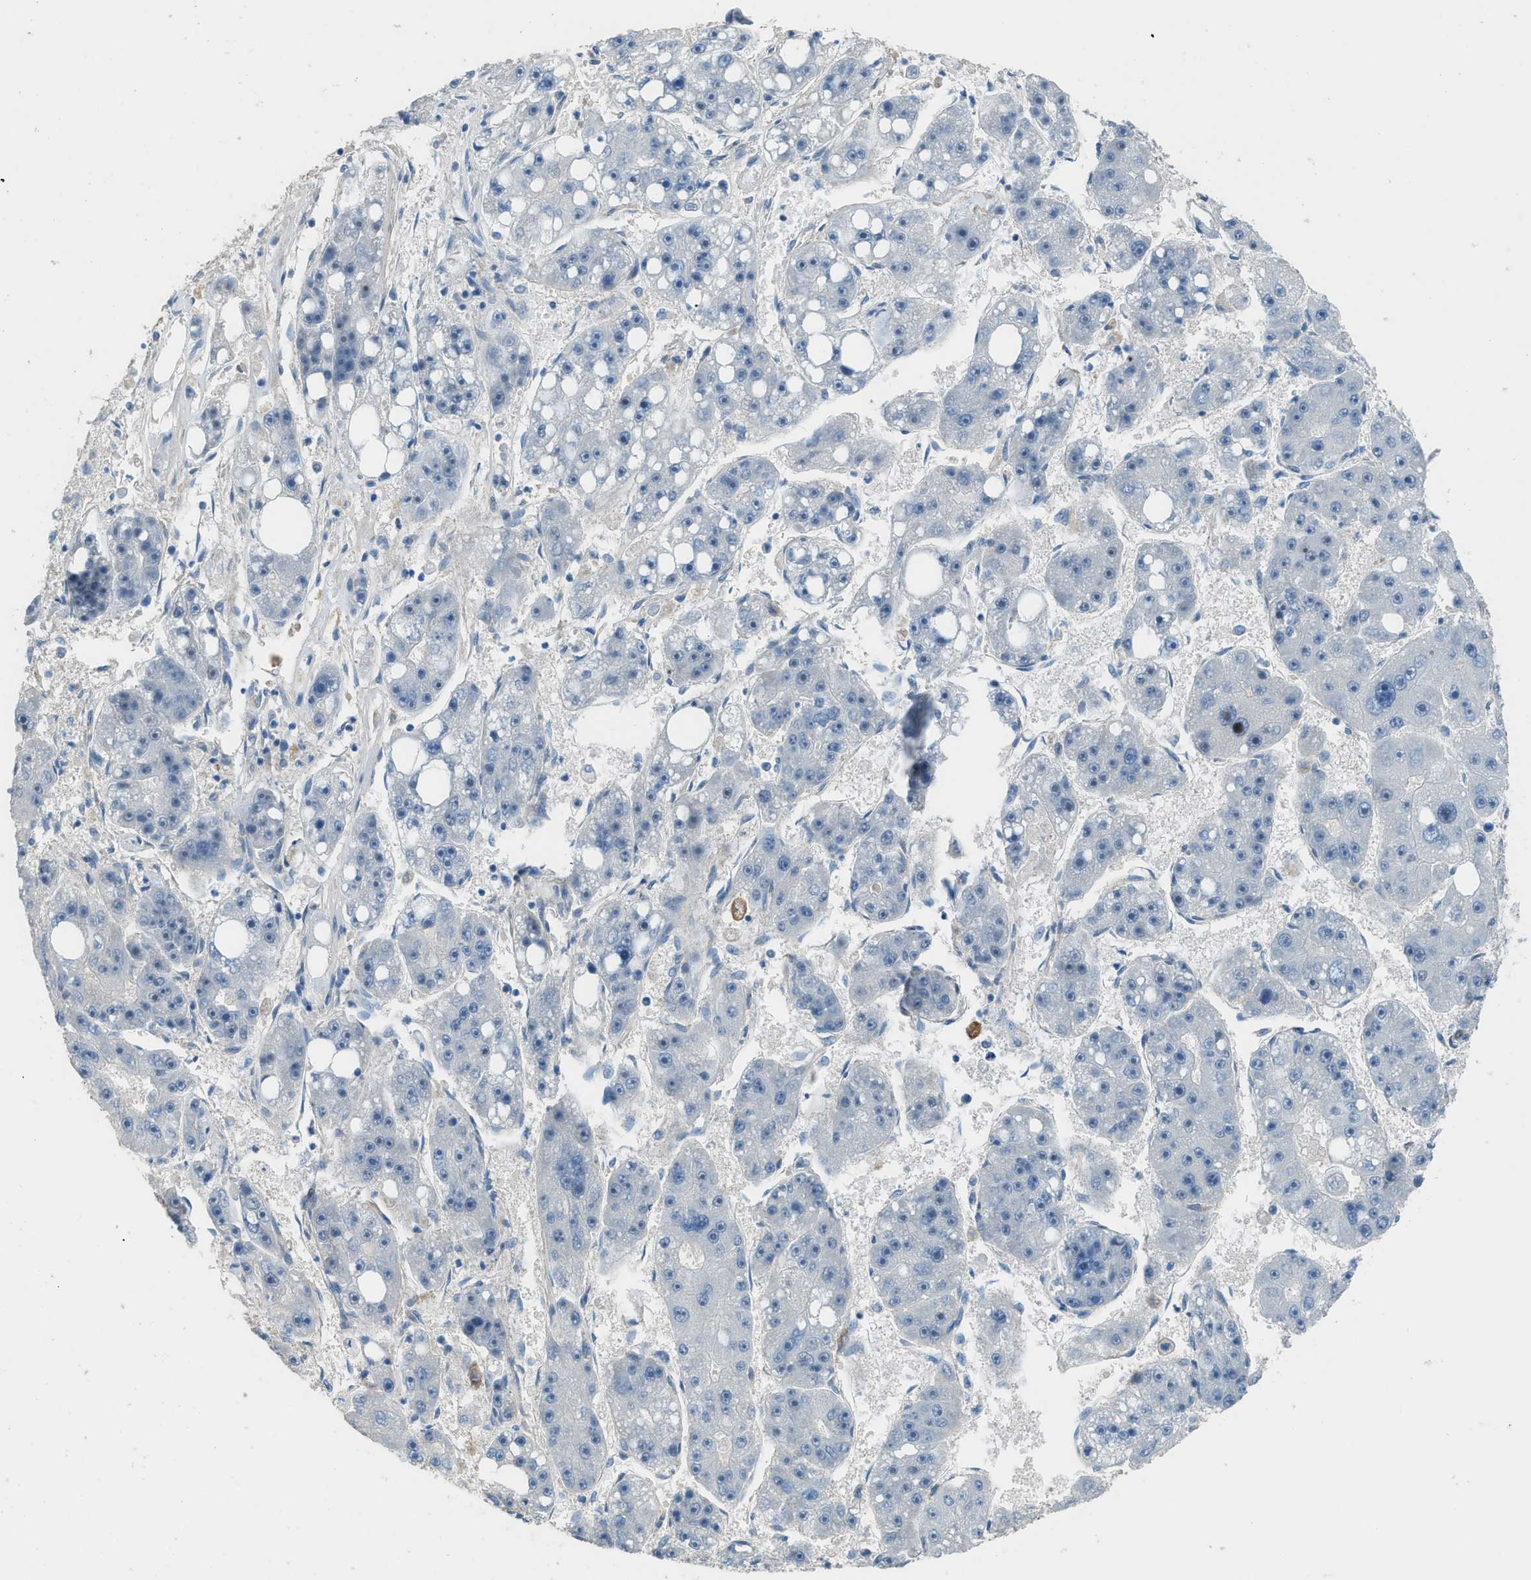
{"staining": {"intensity": "negative", "quantity": "none", "location": "none"}, "tissue": "liver cancer", "cell_type": "Tumor cells", "image_type": "cancer", "snomed": [{"axis": "morphology", "description": "Carcinoma, Hepatocellular, NOS"}, {"axis": "topography", "description": "Liver"}], "caption": "DAB immunohistochemical staining of human hepatocellular carcinoma (liver) reveals no significant staining in tumor cells. The staining is performed using DAB brown chromogen with nuclei counter-stained in using hematoxylin.", "gene": "TIMD4", "patient": {"sex": "female", "age": 61}}